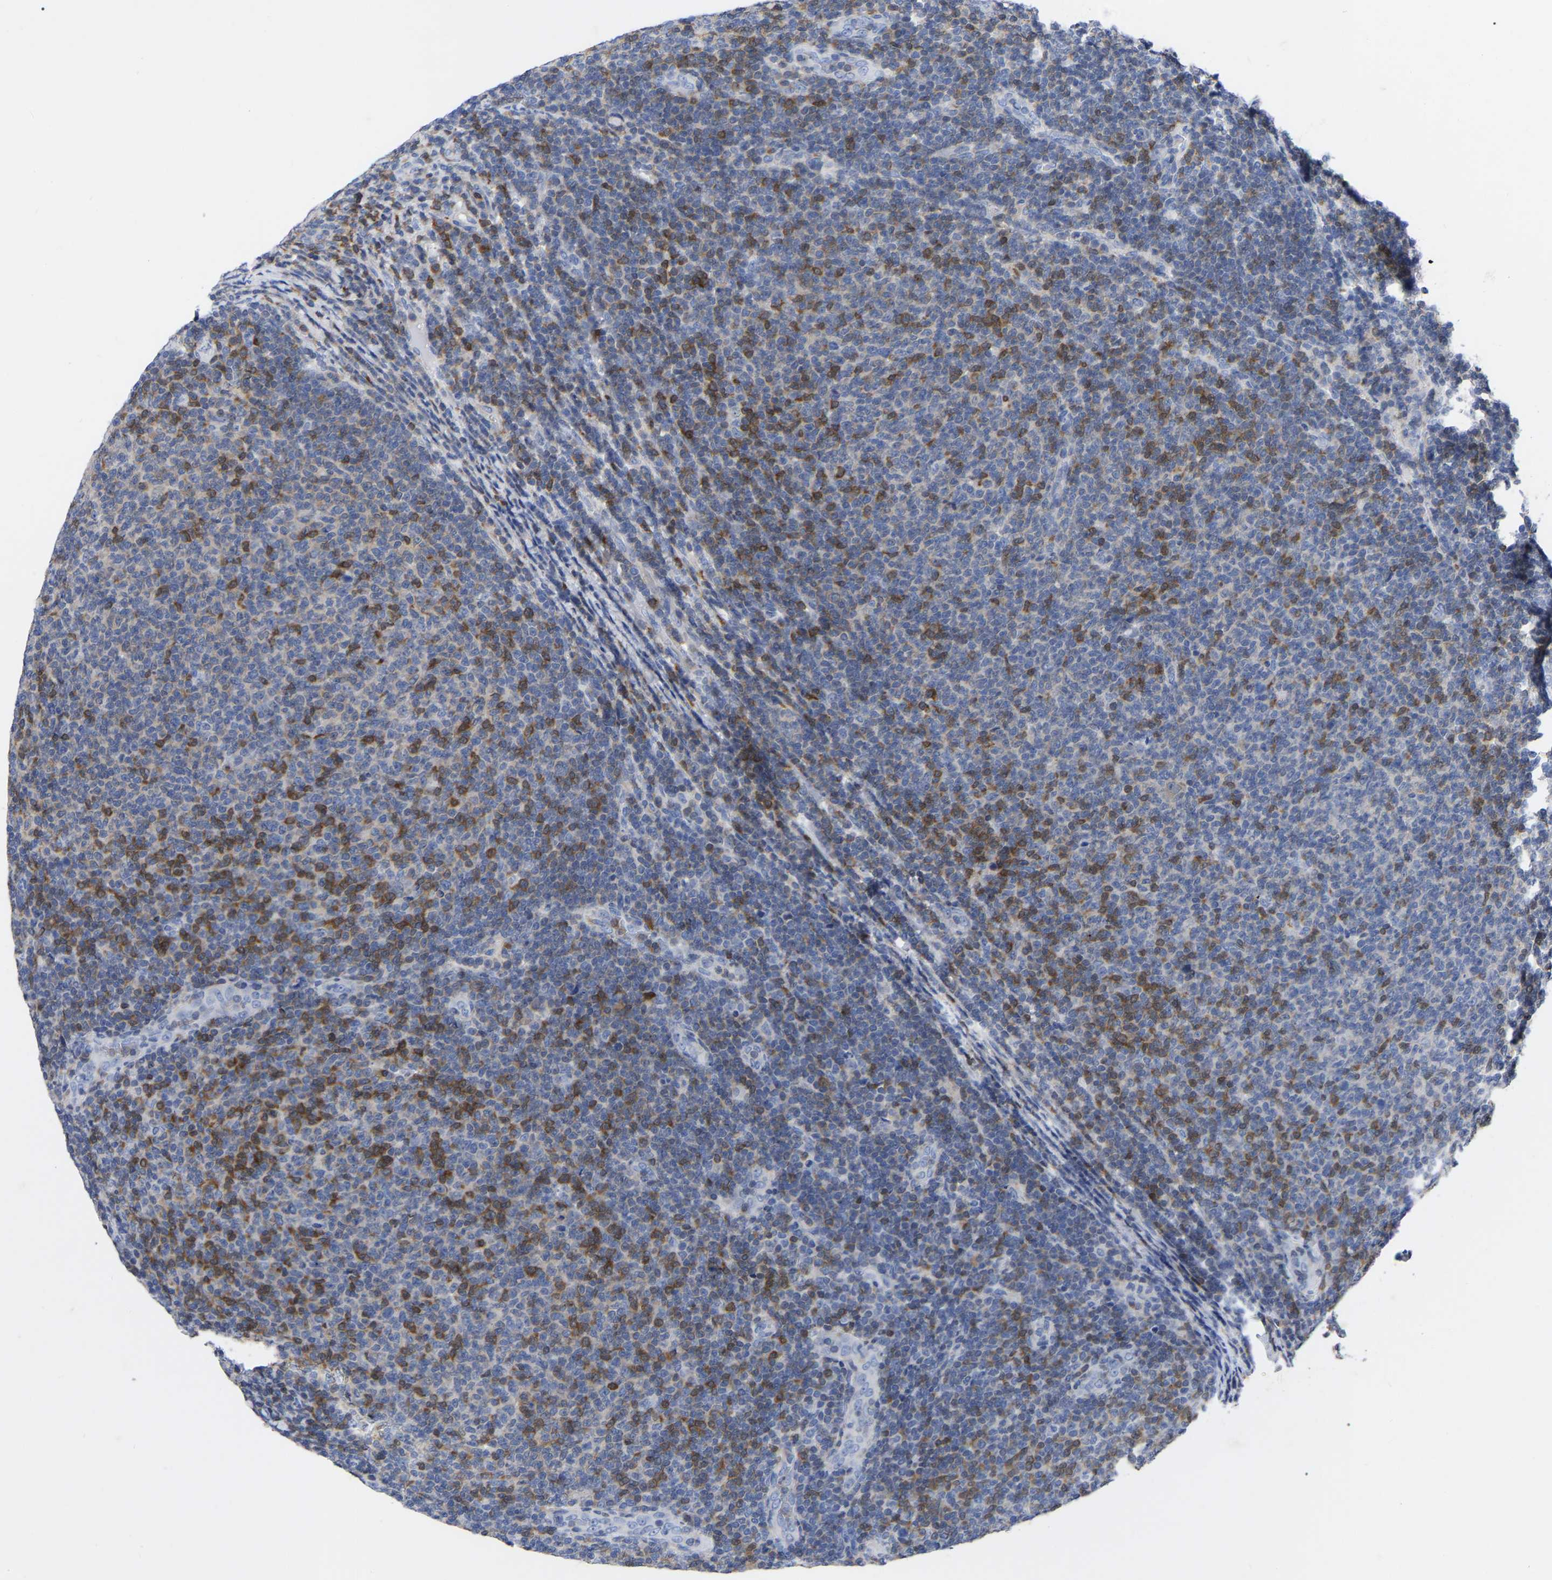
{"staining": {"intensity": "negative", "quantity": "none", "location": "none"}, "tissue": "lymphoma", "cell_type": "Tumor cells", "image_type": "cancer", "snomed": [{"axis": "morphology", "description": "Malignant lymphoma, non-Hodgkin's type, Low grade"}, {"axis": "topography", "description": "Lymph node"}], "caption": "Tumor cells show no significant protein staining in malignant lymphoma, non-Hodgkin's type (low-grade). (Brightfield microscopy of DAB (3,3'-diaminobenzidine) IHC at high magnification).", "gene": "PTPN7", "patient": {"sex": "male", "age": 66}}